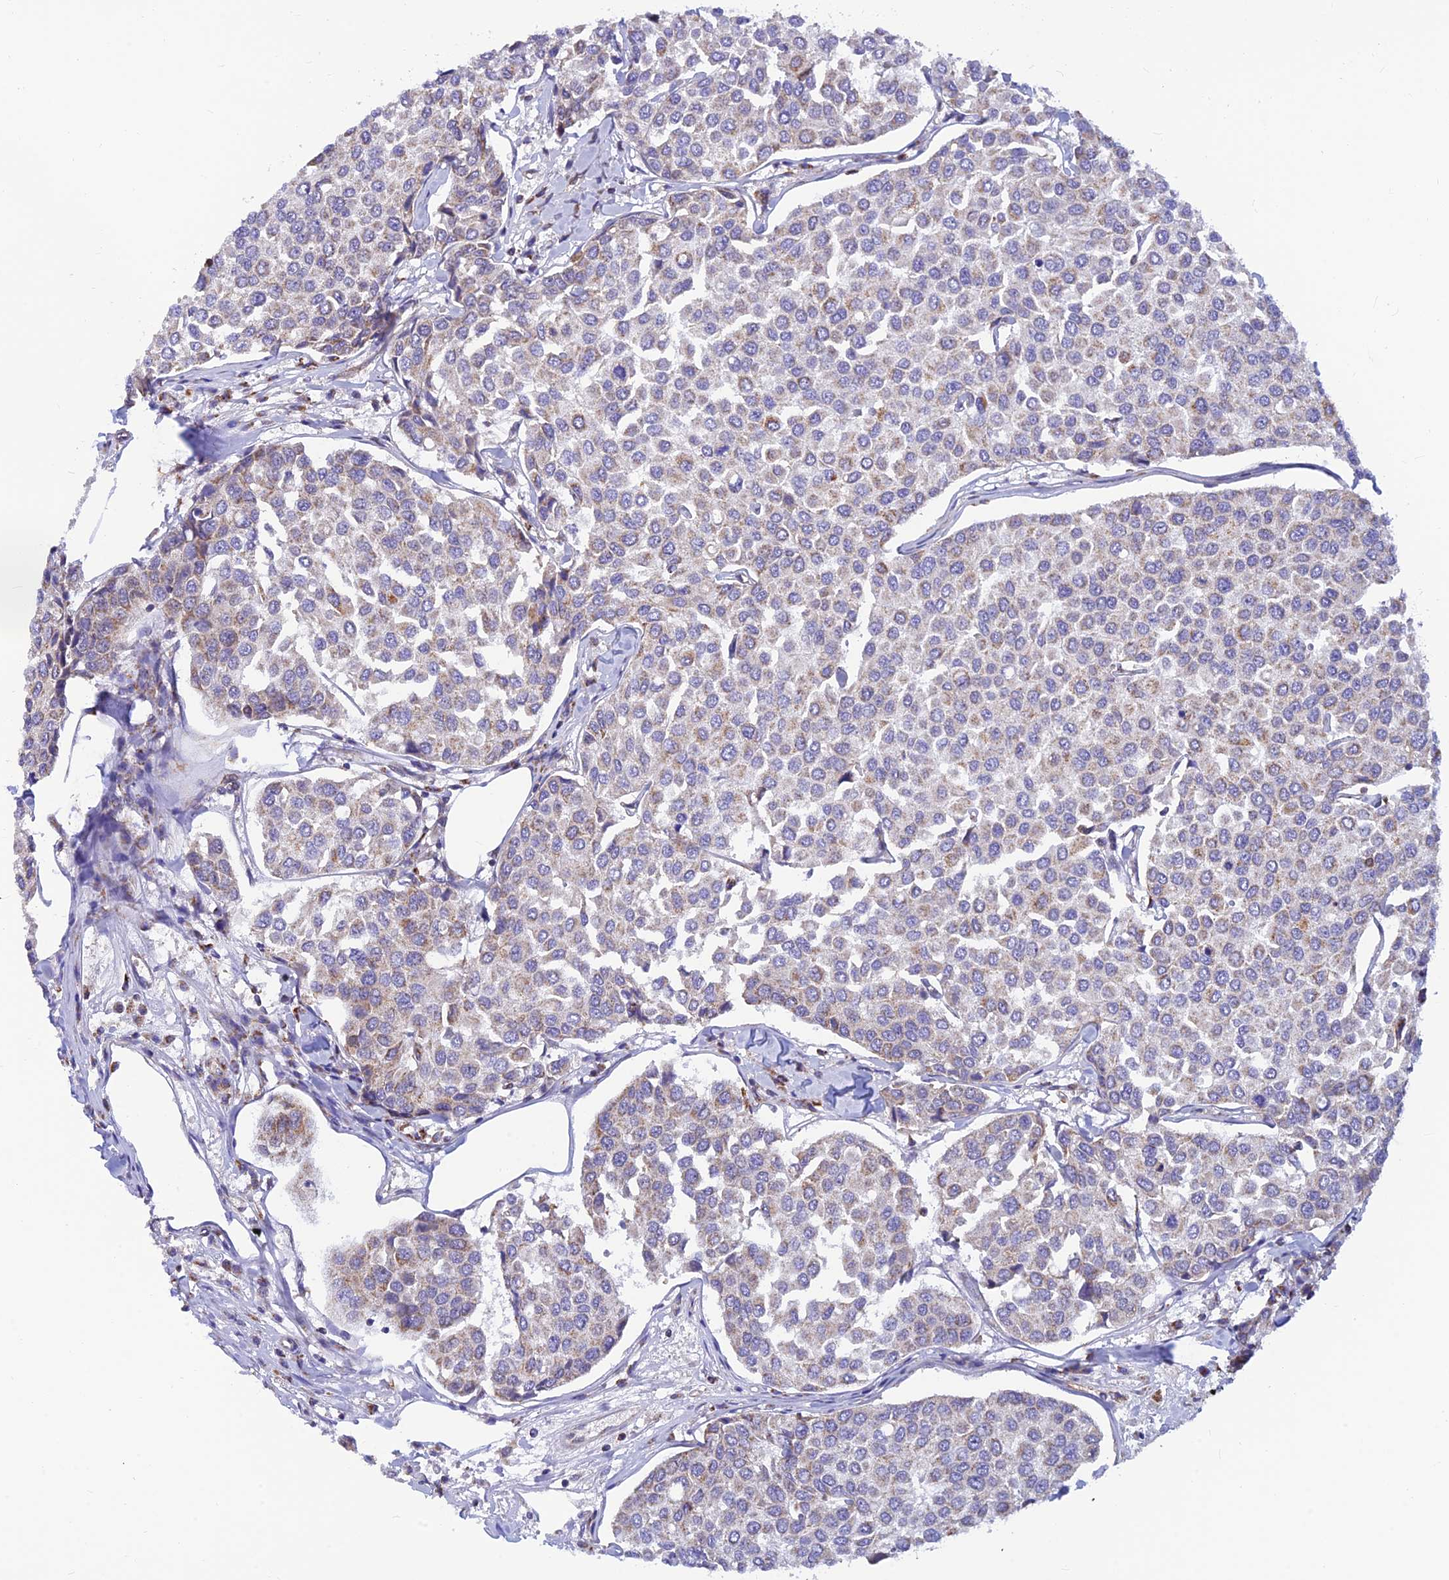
{"staining": {"intensity": "weak", "quantity": "<25%", "location": "cytoplasmic/membranous"}, "tissue": "breast cancer", "cell_type": "Tumor cells", "image_type": "cancer", "snomed": [{"axis": "morphology", "description": "Duct carcinoma"}, {"axis": "topography", "description": "Breast"}], "caption": "This is an immunohistochemistry (IHC) image of breast cancer (intraductal carcinoma). There is no positivity in tumor cells.", "gene": "LYSMD2", "patient": {"sex": "female", "age": 55}}